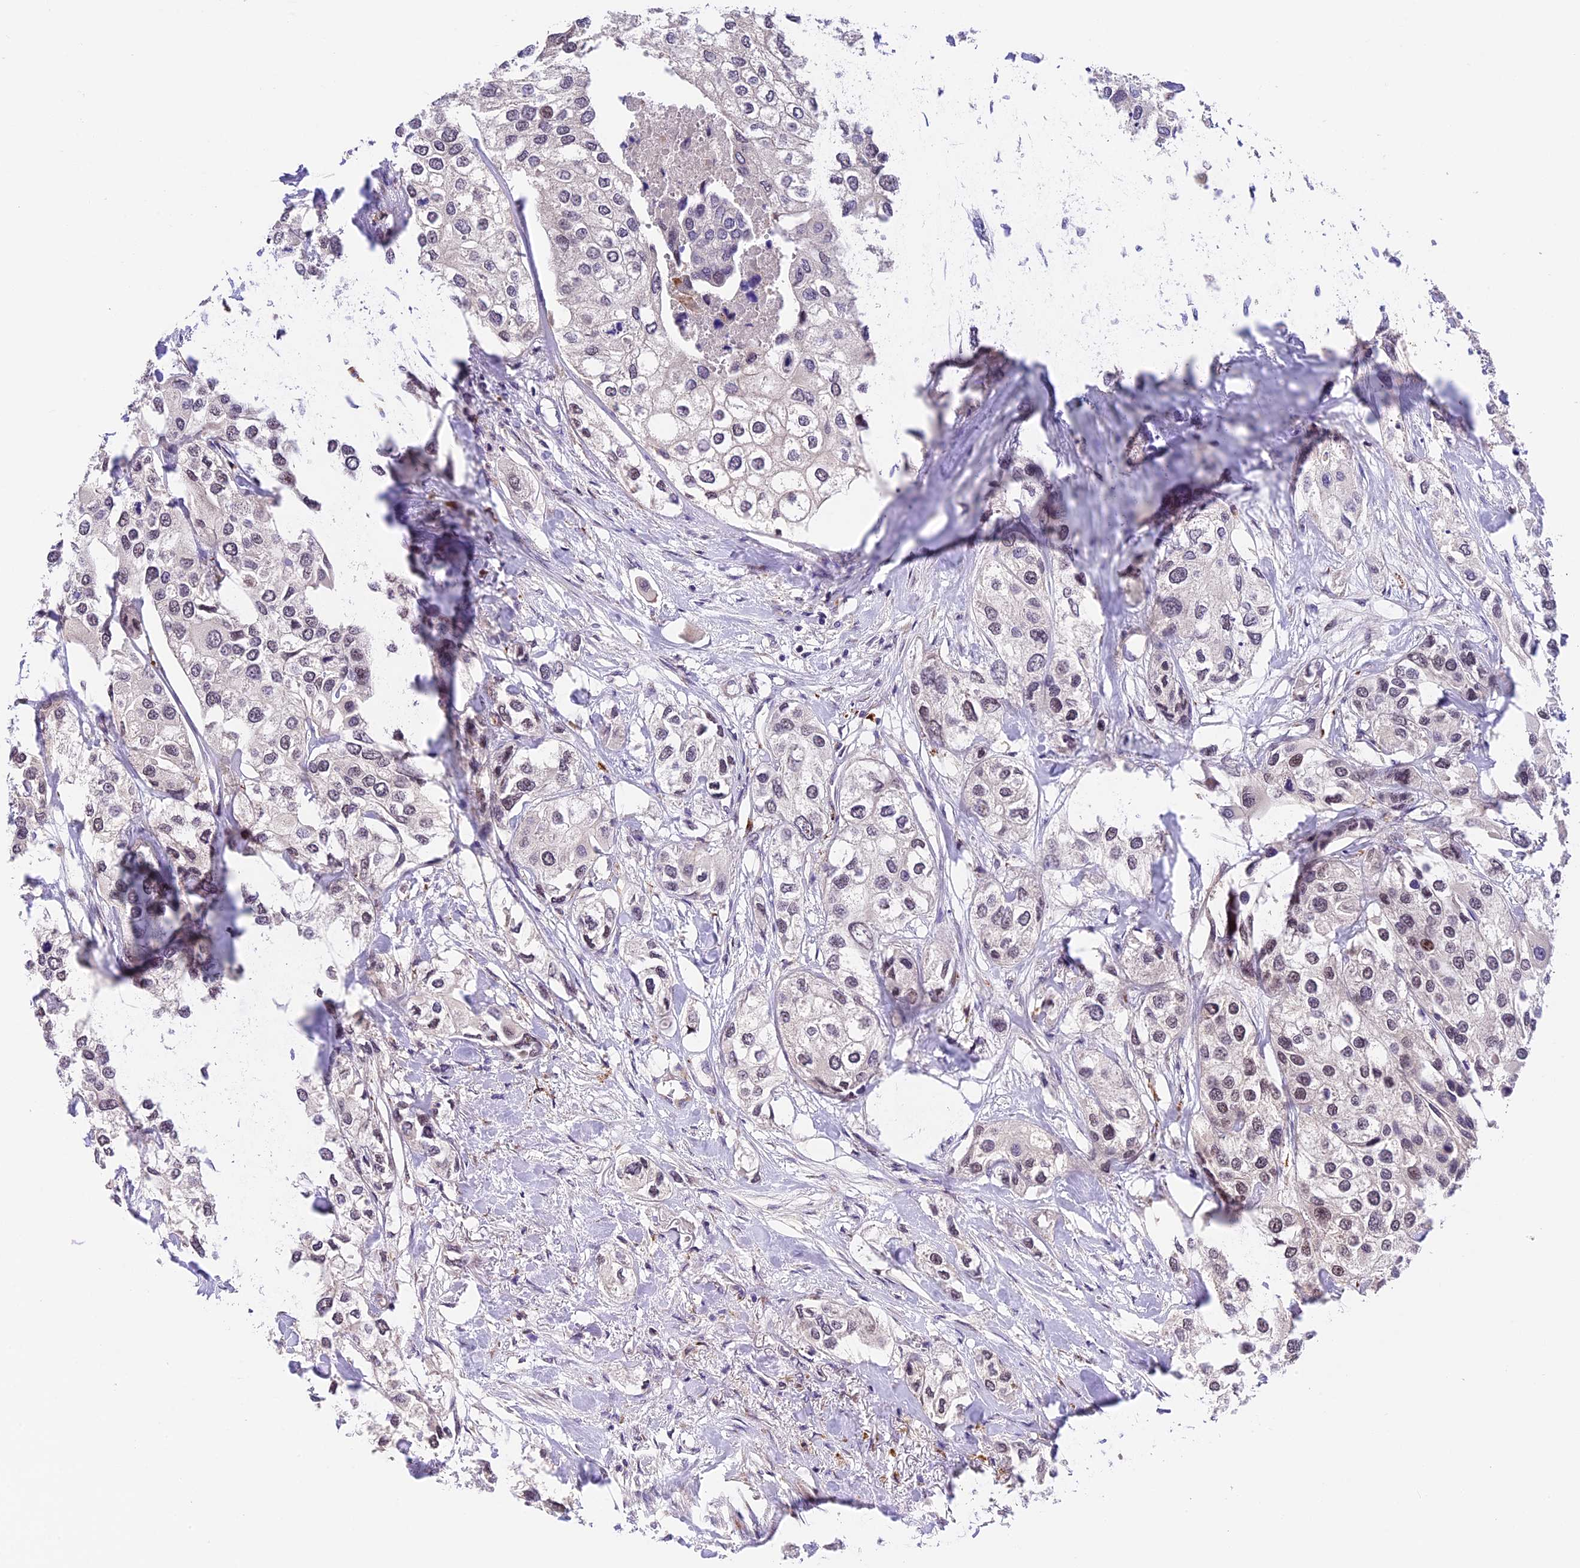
{"staining": {"intensity": "negative", "quantity": "none", "location": "none"}, "tissue": "urothelial cancer", "cell_type": "Tumor cells", "image_type": "cancer", "snomed": [{"axis": "morphology", "description": "Urothelial carcinoma, High grade"}, {"axis": "topography", "description": "Urinary bladder"}], "caption": "There is no significant positivity in tumor cells of urothelial carcinoma (high-grade).", "gene": "FBXO45", "patient": {"sex": "male", "age": 64}}